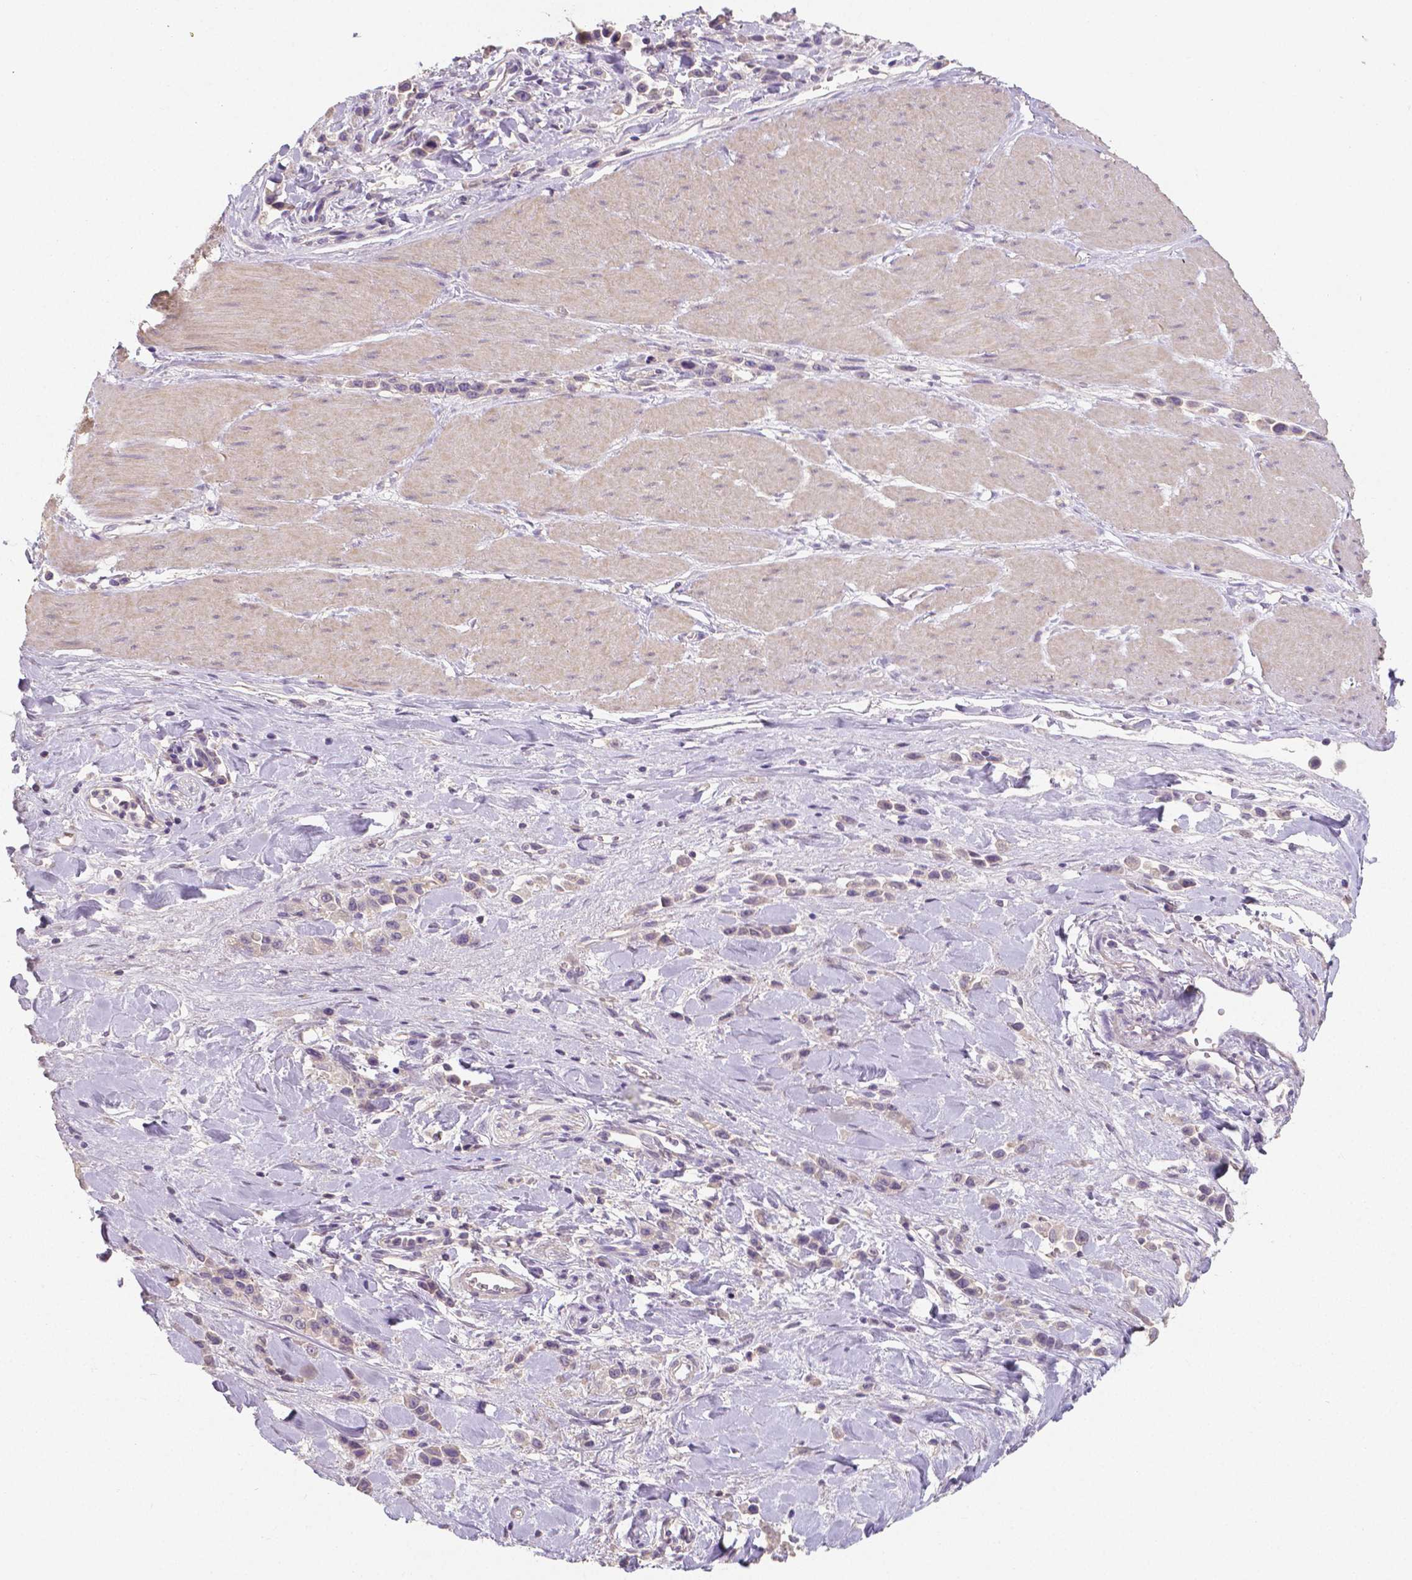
{"staining": {"intensity": "weak", "quantity": "<25%", "location": "cytoplasmic/membranous"}, "tissue": "stomach cancer", "cell_type": "Tumor cells", "image_type": "cancer", "snomed": [{"axis": "morphology", "description": "Adenocarcinoma, NOS"}, {"axis": "topography", "description": "Stomach"}], "caption": "Human stomach adenocarcinoma stained for a protein using immunohistochemistry (IHC) displays no staining in tumor cells.", "gene": "CRMP1", "patient": {"sex": "male", "age": 47}}